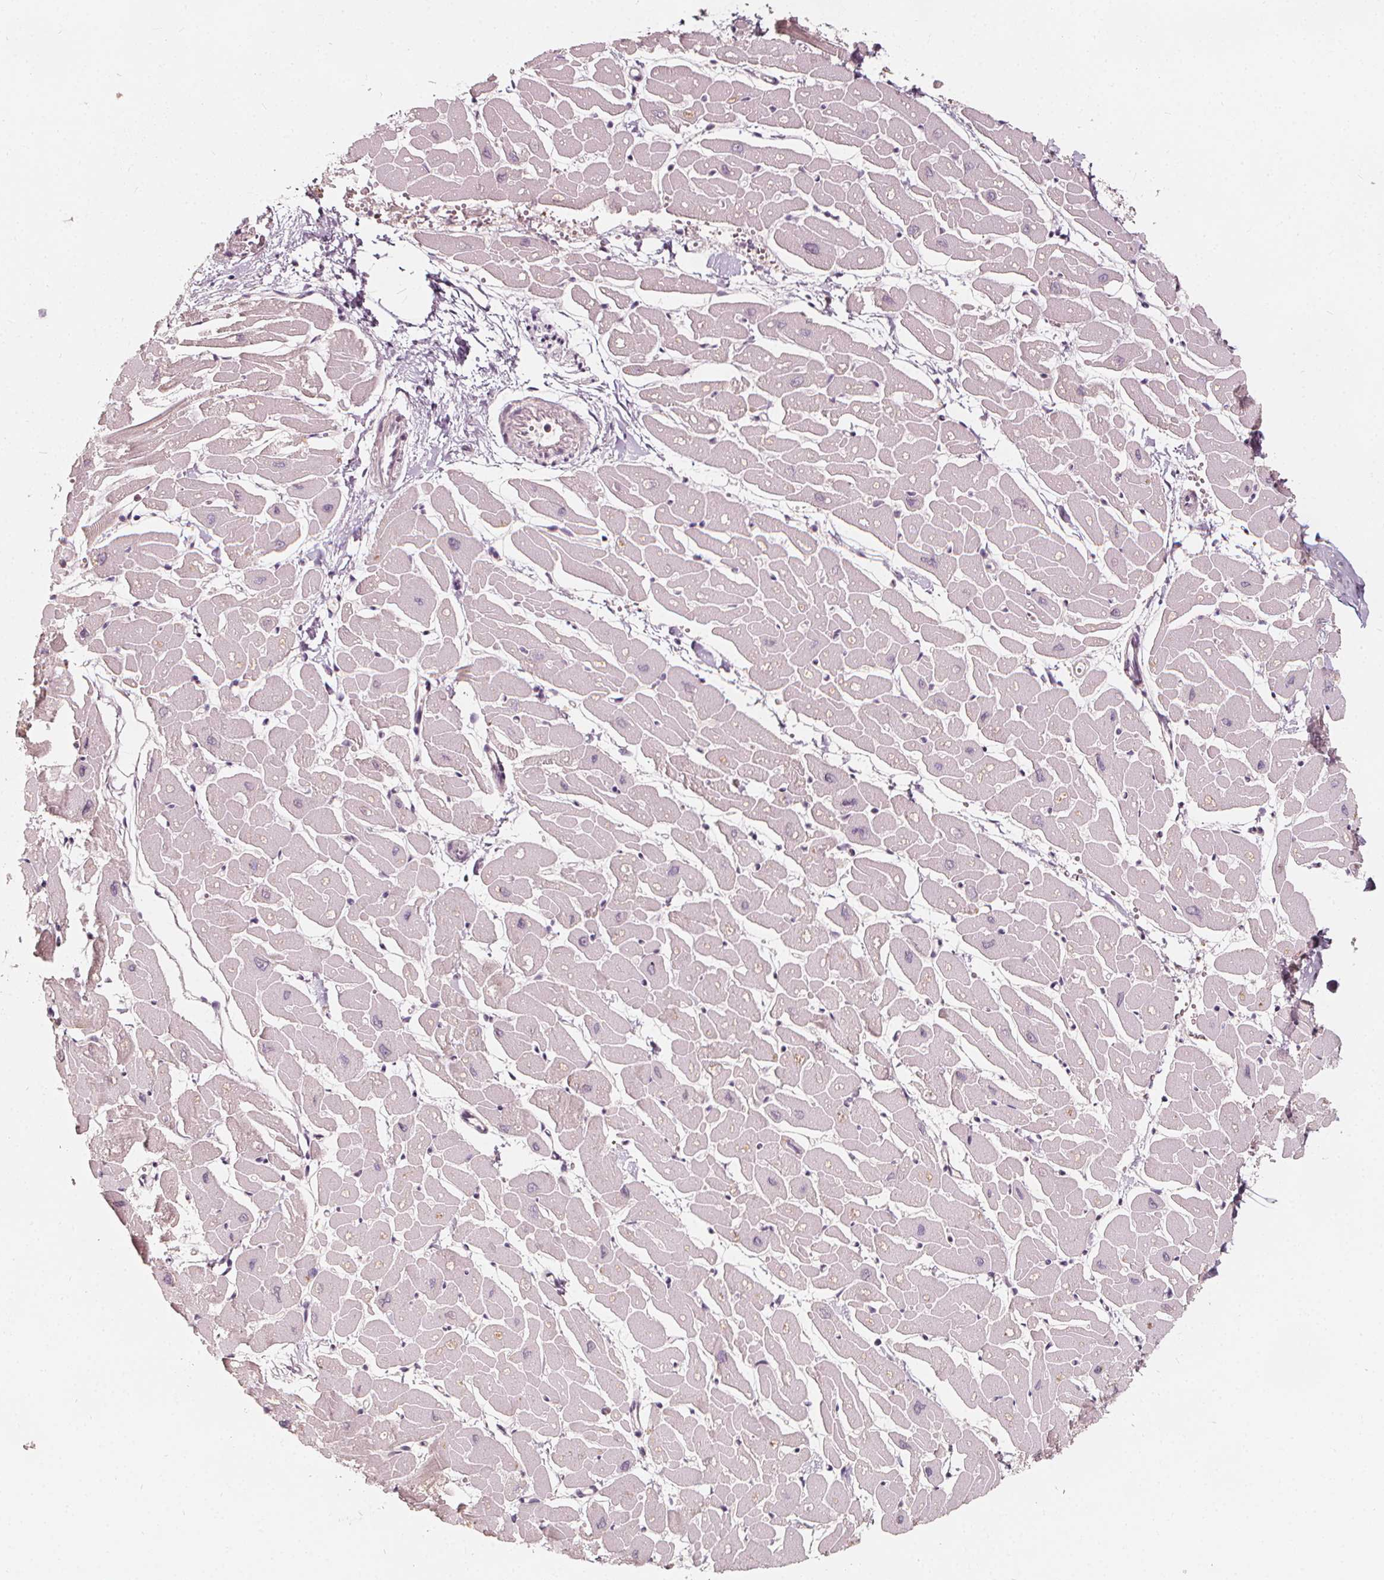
{"staining": {"intensity": "negative", "quantity": "none", "location": "none"}, "tissue": "heart muscle", "cell_type": "Cardiomyocytes", "image_type": "normal", "snomed": [{"axis": "morphology", "description": "Normal tissue, NOS"}, {"axis": "topography", "description": "Heart"}], "caption": "Immunohistochemical staining of normal heart muscle shows no significant expression in cardiomyocytes.", "gene": "NPC1L1", "patient": {"sex": "male", "age": 57}}